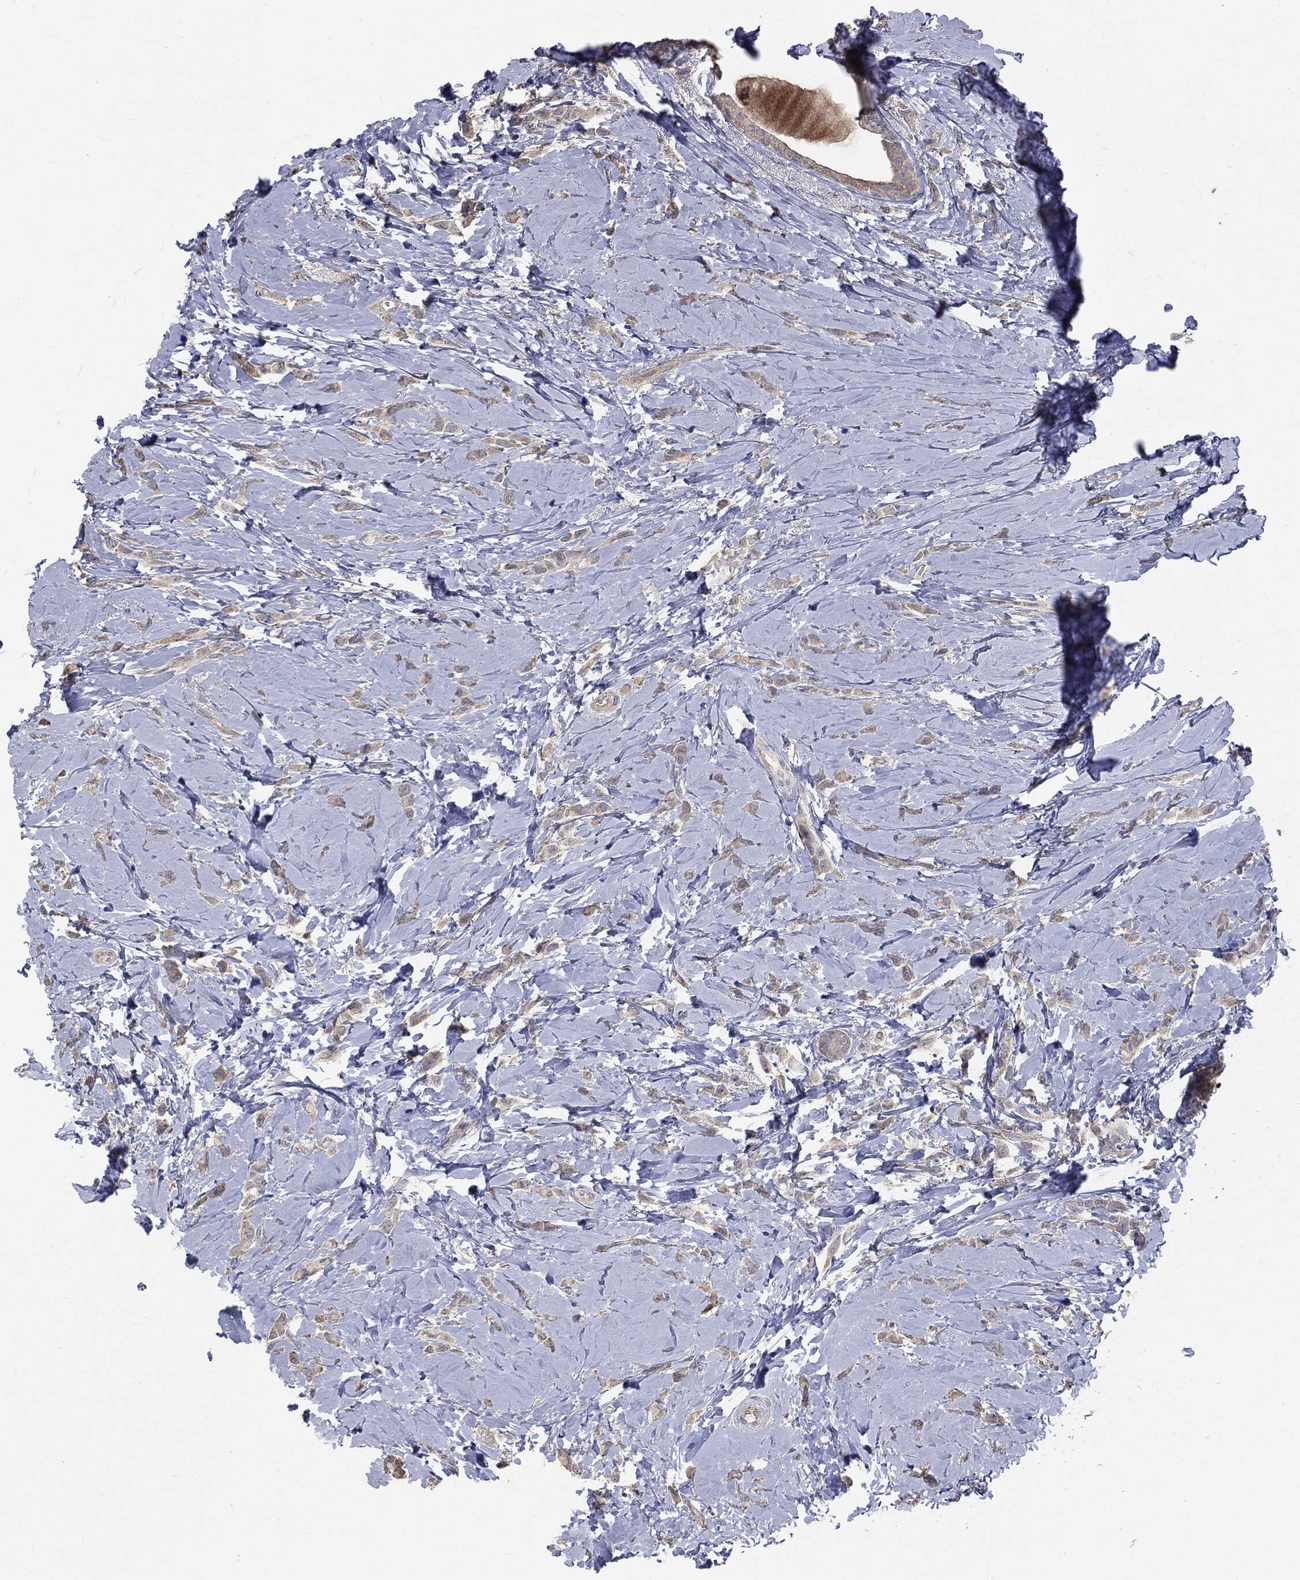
{"staining": {"intensity": "negative", "quantity": "none", "location": "none"}, "tissue": "breast cancer", "cell_type": "Tumor cells", "image_type": "cancer", "snomed": [{"axis": "morphology", "description": "Lobular carcinoma"}, {"axis": "topography", "description": "Breast"}], "caption": "Tumor cells show no significant expression in lobular carcinoma (breast).", "gene": "MTOR", "patient": {"sex": "female", "age": 66}}